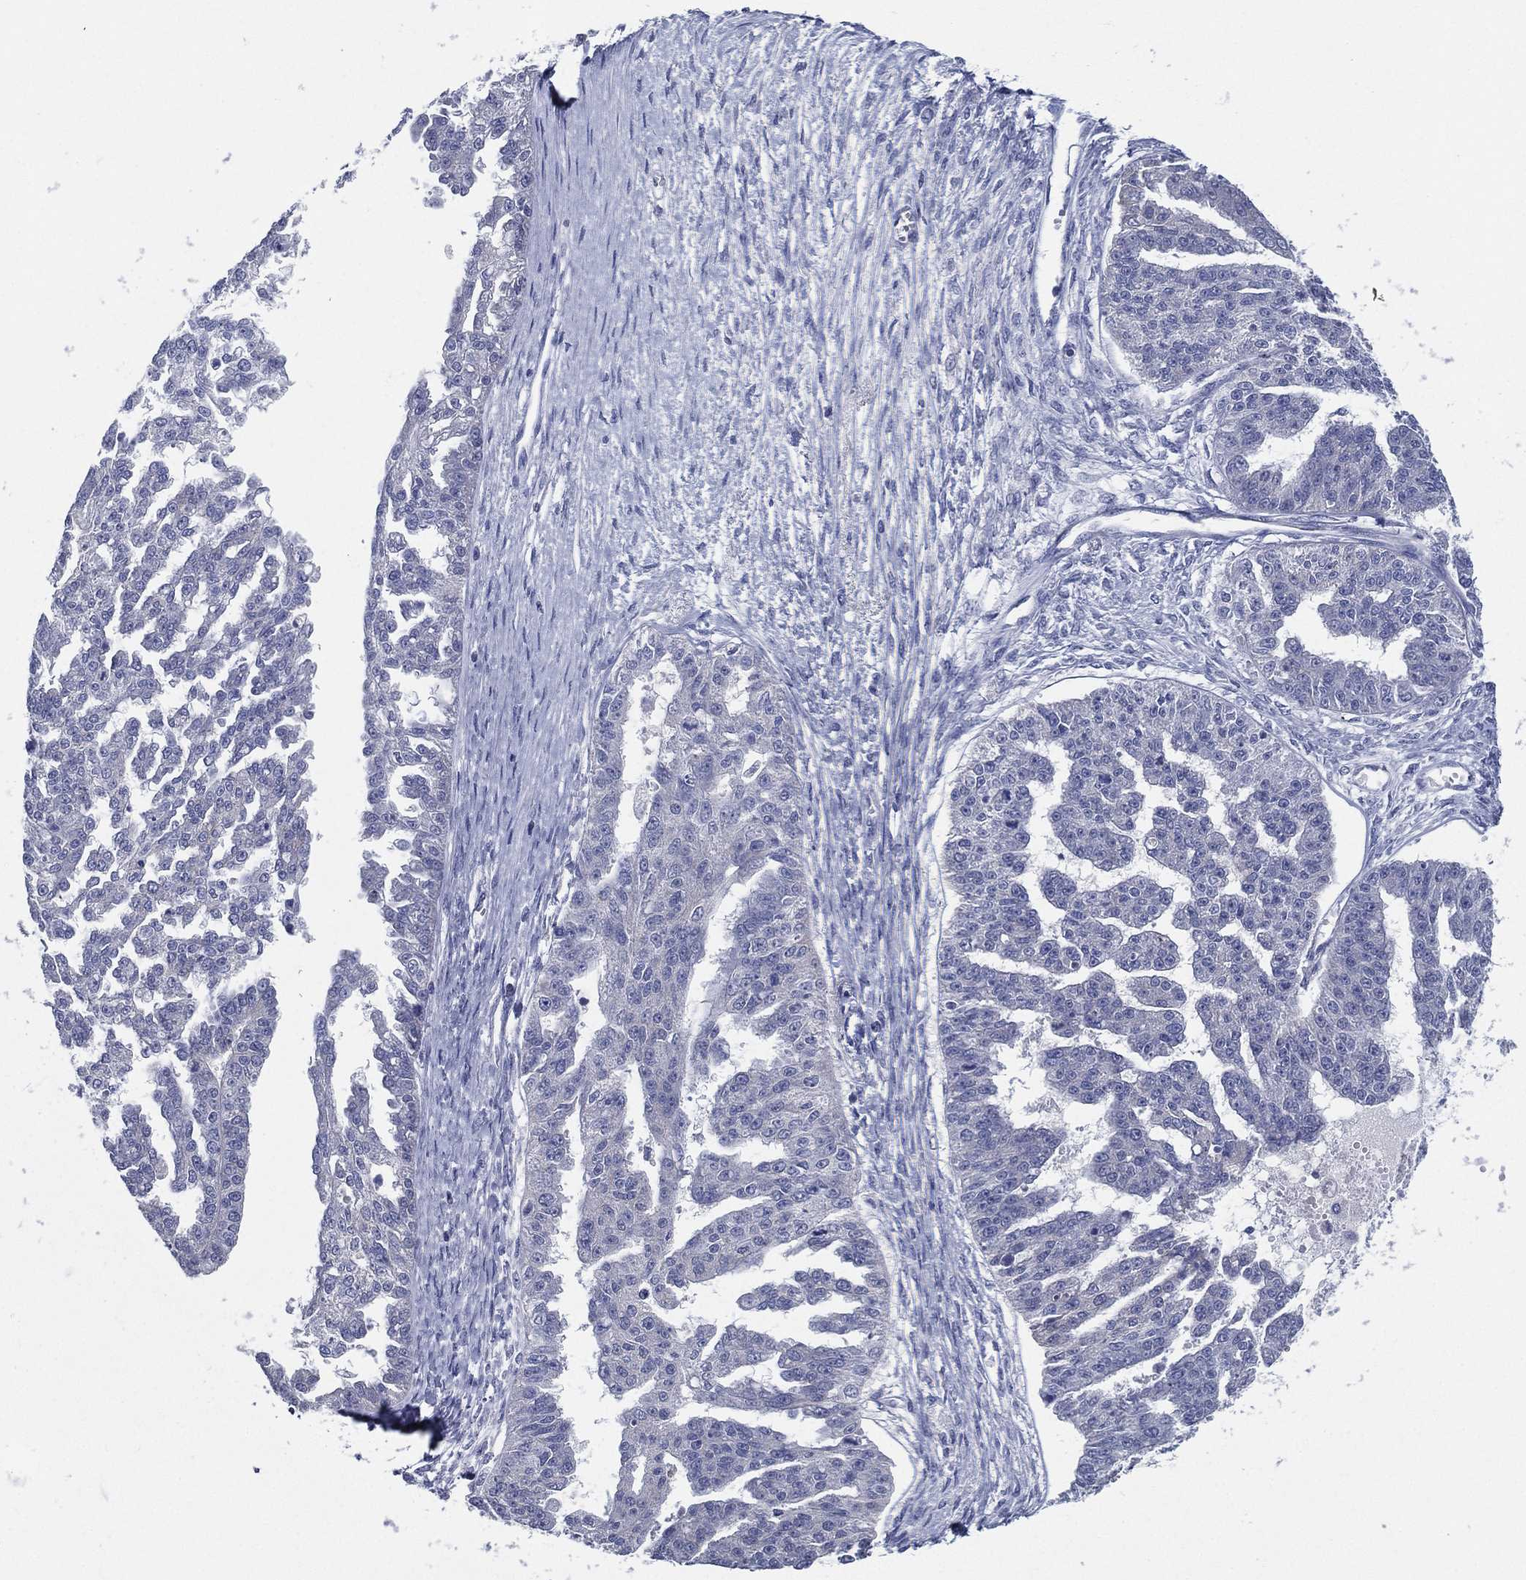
{"staining": {"intensity": "negative", "quantity": "none", "location": "none"}, "tissue": "ovarian cancer", "cell_type": "Tumor cells", "image_type": "cancer", "snomed": [{"axis": "morphology", "description": "Cystadenocarcinoma, serous, NOS"}, {"axis": "topography", "description": "Ovary"}], "caption": "IHC of serous cystadenocarcinoma (ovarian) displays no expression in tumor cells.", "gene": "SLC13A4", "patient": {"sex": "female", "age": 58}}